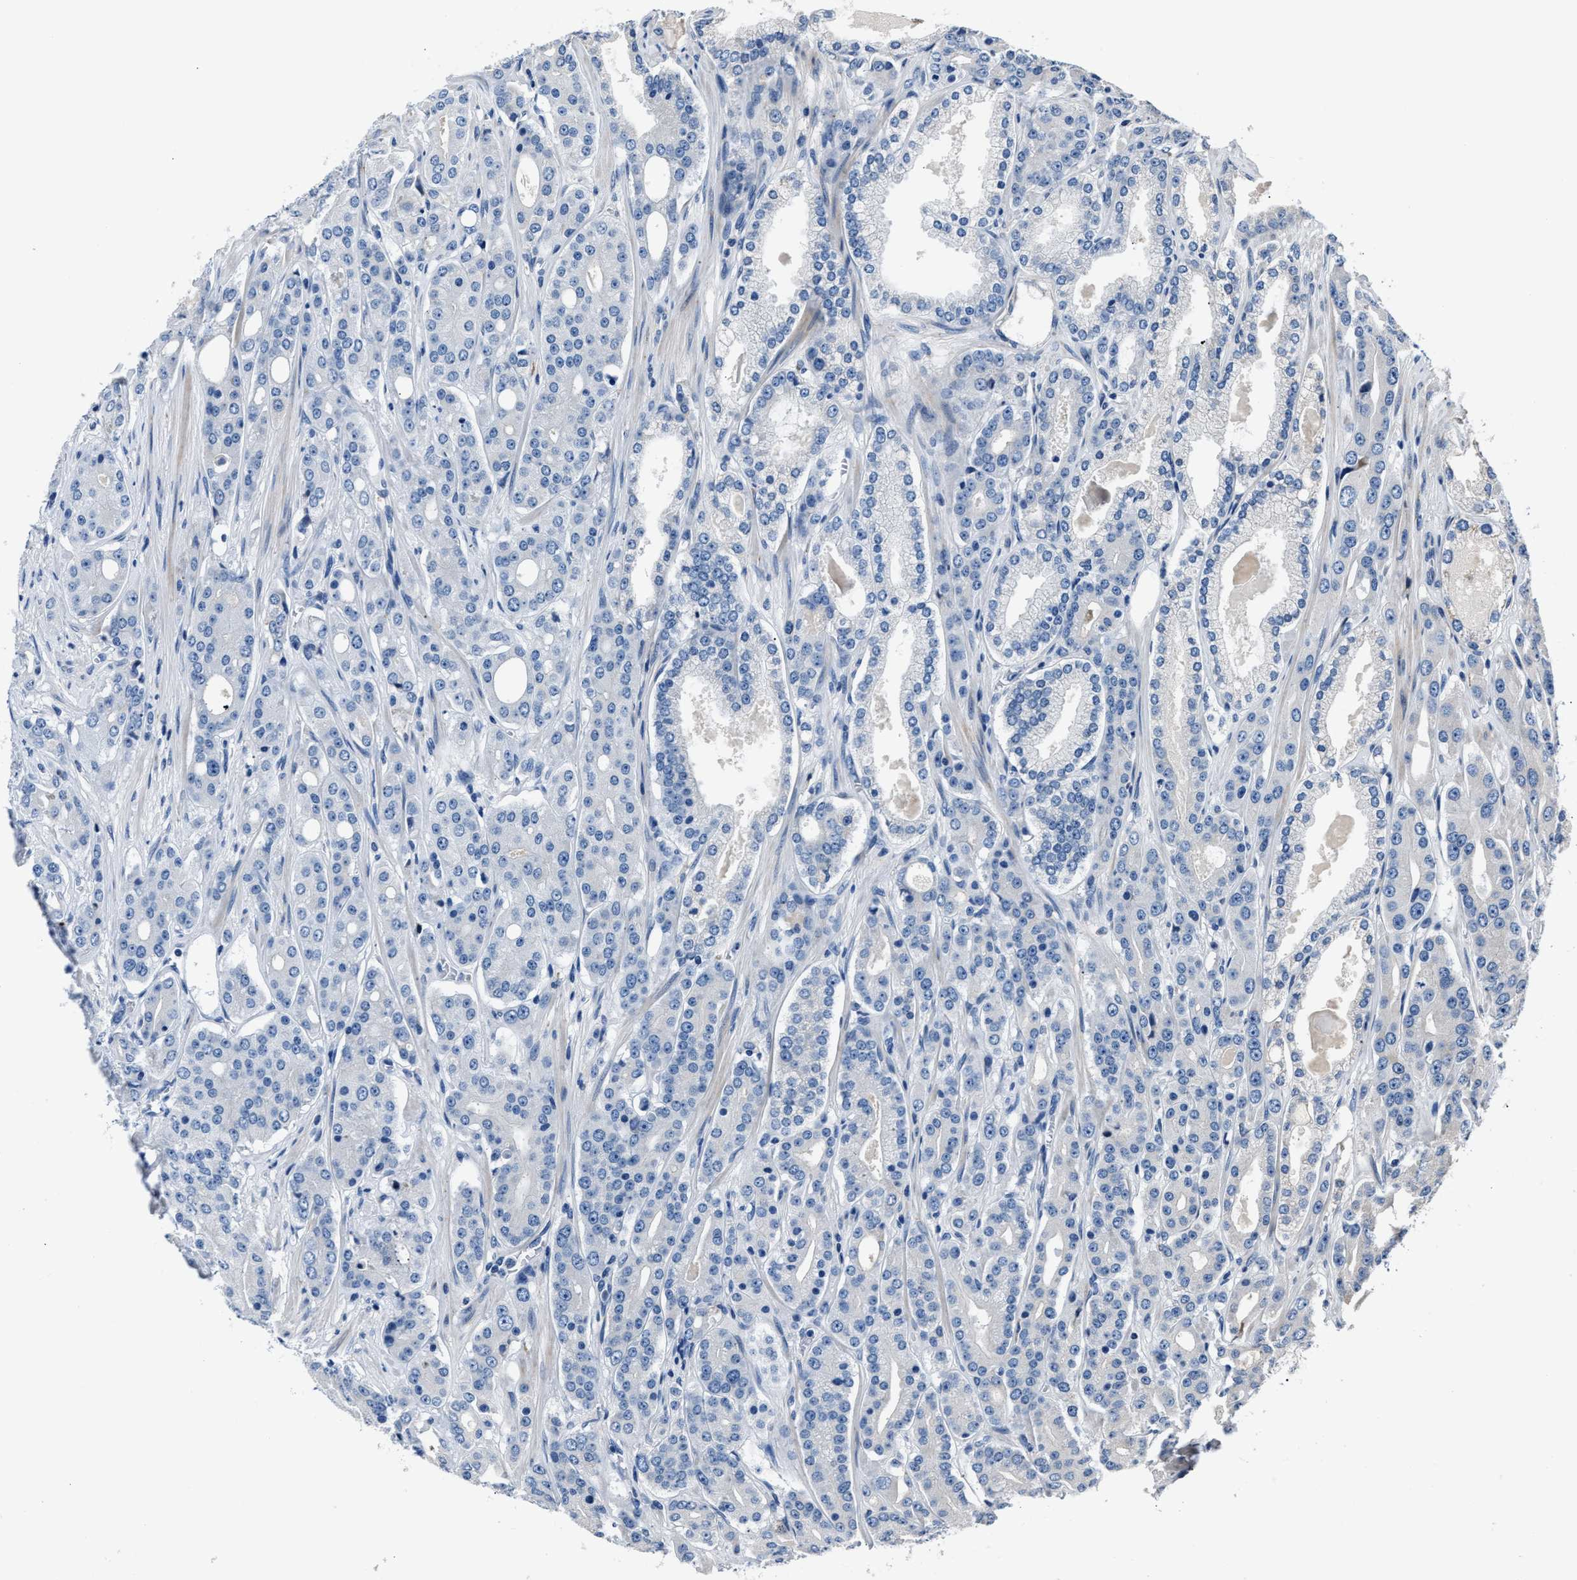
{"staining": {"intensity": "negative", "quantity": "none", "location": "none"}, "tissue": "prostate cancer", "cell_type": "Tumor cells", "image_type": "cancer", "snomed": [{"axis": "morphology", "description": "Adenocarcinoma, High grade"}, {"axis": "topography", "description": "Prostate"}], "caption": "The image shows no staining of tumor cells in prostate cancer (adenocarcinoma (high-grade)).", "gene": "DNAJC24", "patient": {"sex": "male", "age": 71}}